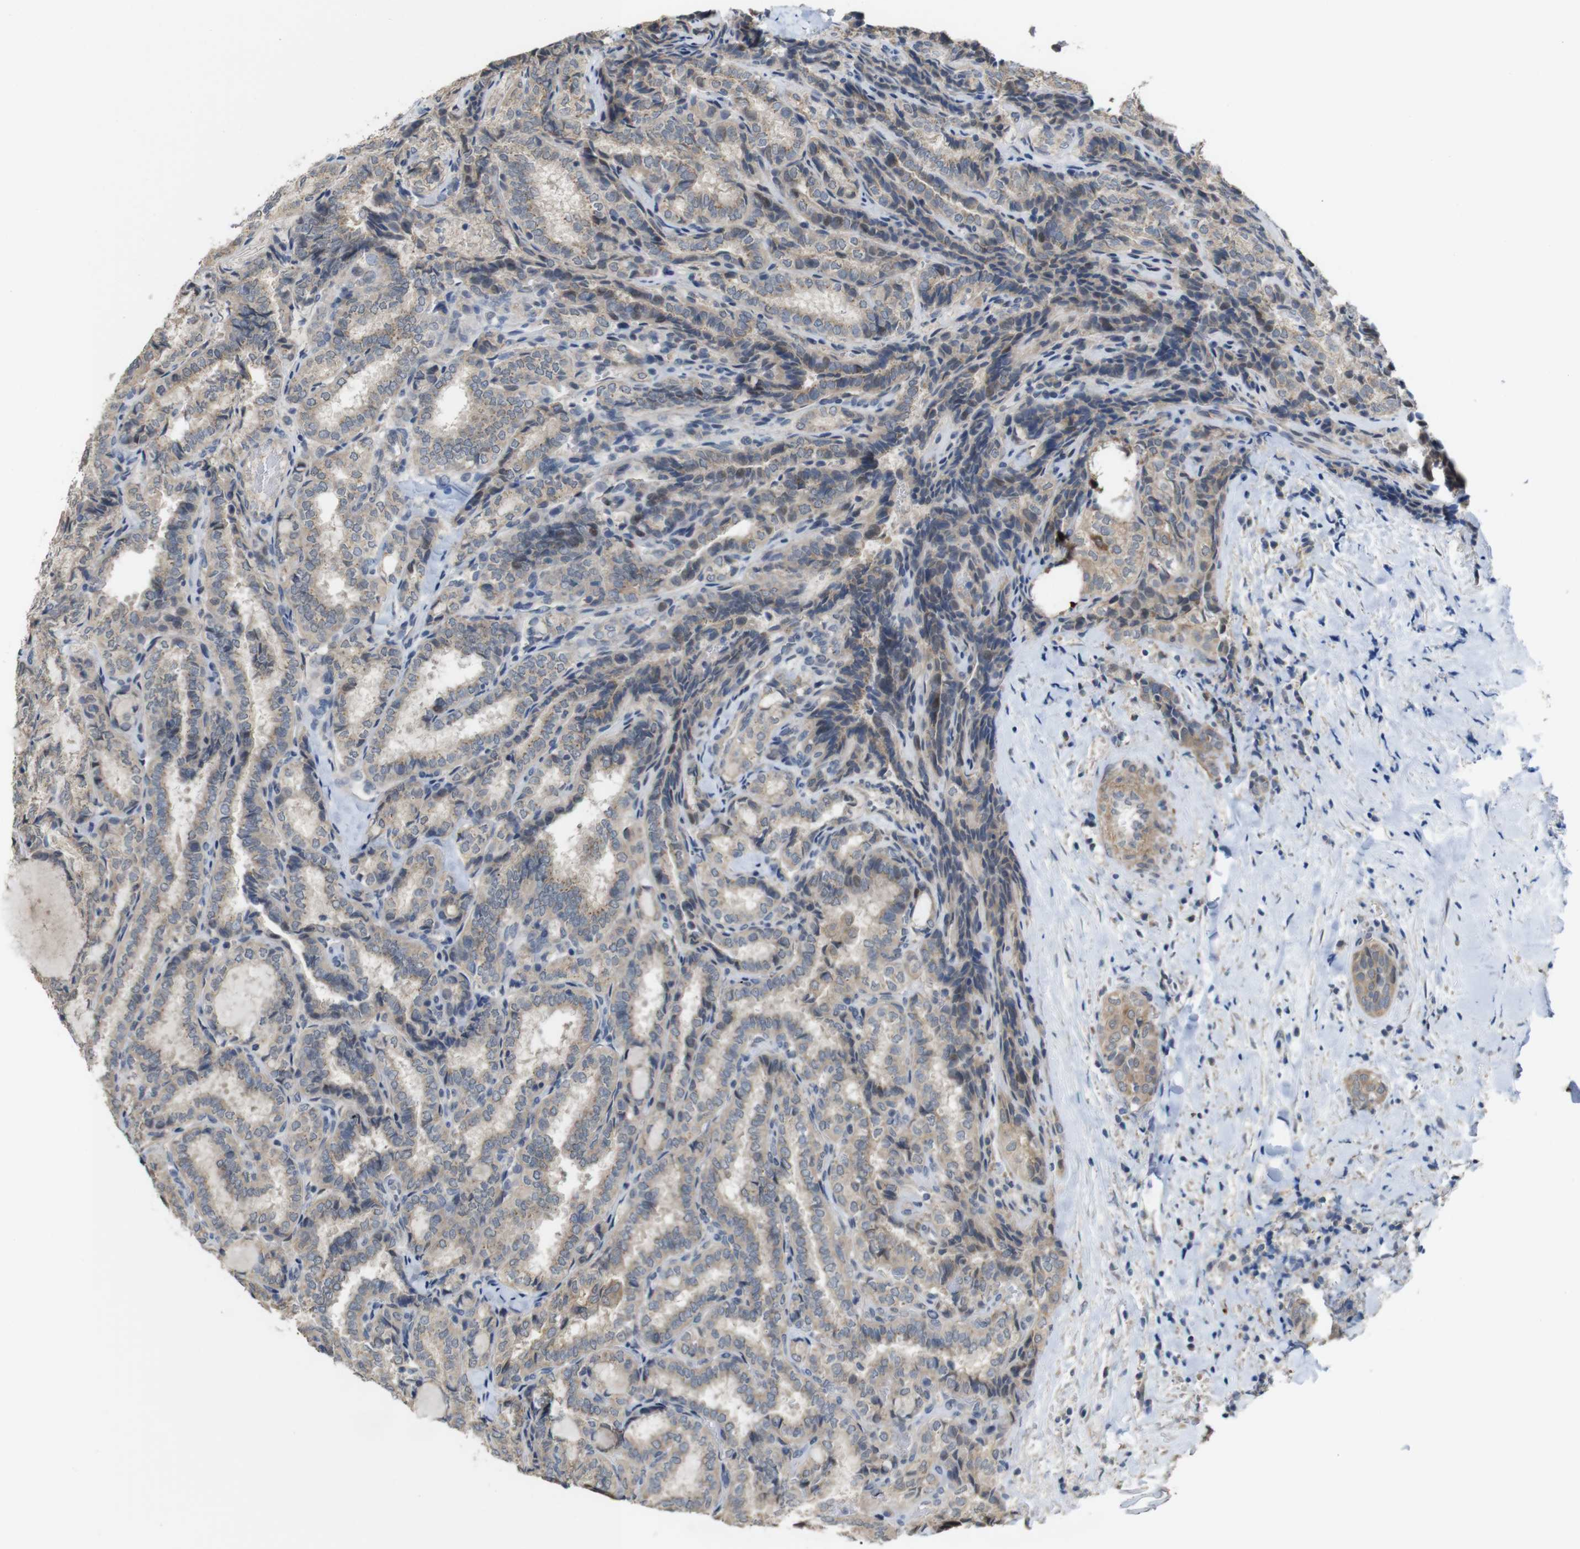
{"staining": {"intensity": "moderate", "quantity": "<25%", "location": "cytoplasmic/membranous"}, "tissue": "thyroid cancer", "cell_type": "Tumor cells", "image_type": "cancer", "snomed": [{"axis": "morphology", "description": "Normal tissue, NOS"}, {"axis": "morphology", "description": "Papillary adenocarcinoma, NOS"}, {"axis": "topography", "description": "Thyroid gland"}], "caption": "Protein analysis of papillary adenocarcinoma (thyroid) tissue exhibits moderate cytoplasmic/membranous expression in about <25% of tumor cells.", "gene": "CDC34", "patient": {"sex": "female", "age": 30}}